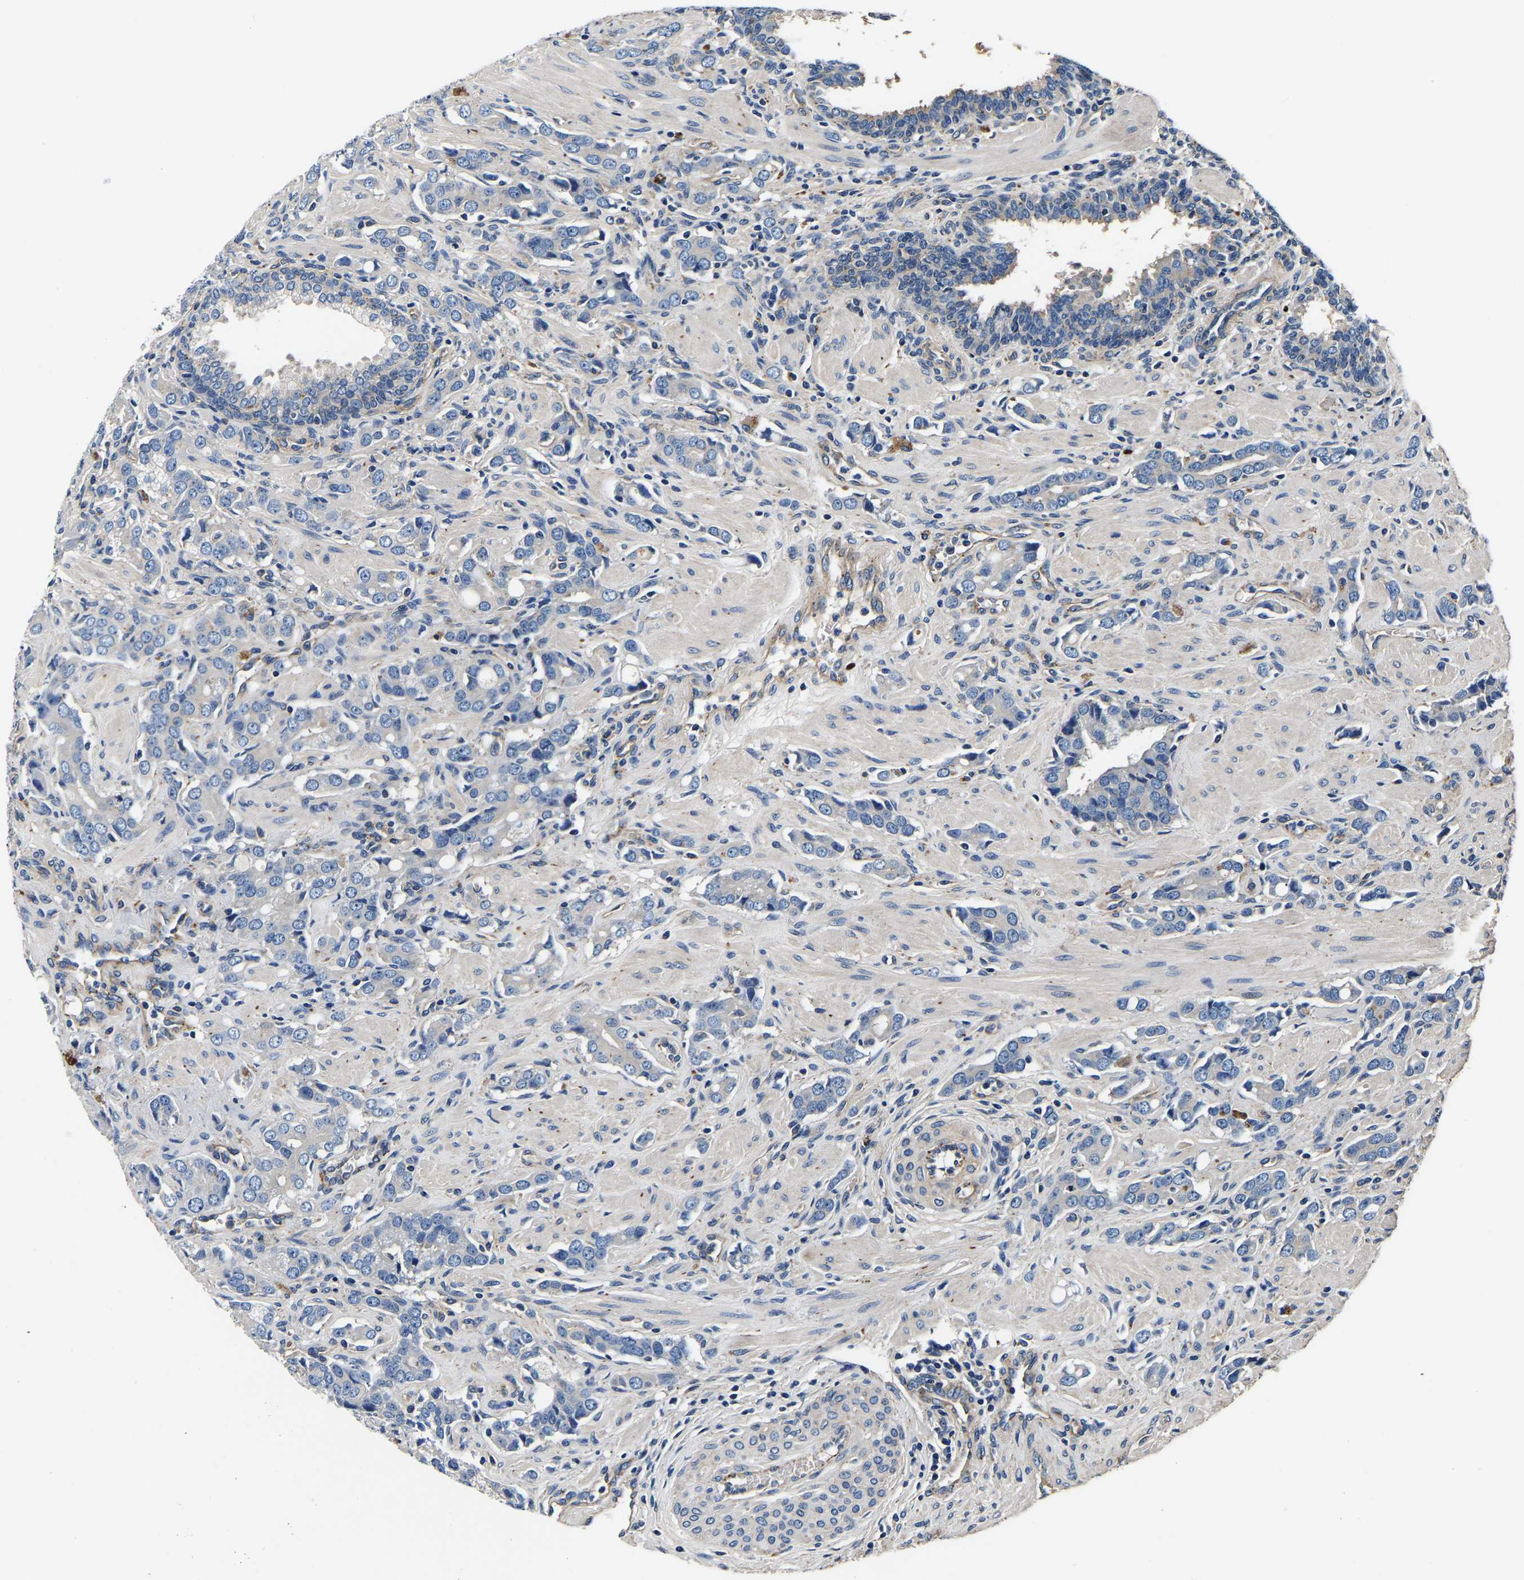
{"staining": {"intensity": "negative", "quantity": "none", "location": "none"}, "tissue": "prostate cancer", "cell_type": "Tumor cells", "image_type": "cancer", "snomed": [{"axis": "morphology", "description": "Adenocarcinoma, High grade"}, {"axis": "topography", "description": "Prostate"}], "caption": "An IHC micrograph of prostate adenocarcinoma (high-grade) is shown. There is no staining in tumor cells of prostate adenocarcinoma (high-grade).", "gene": "SH3GLB1", "patient": {"sex": "male", "age": 52}}